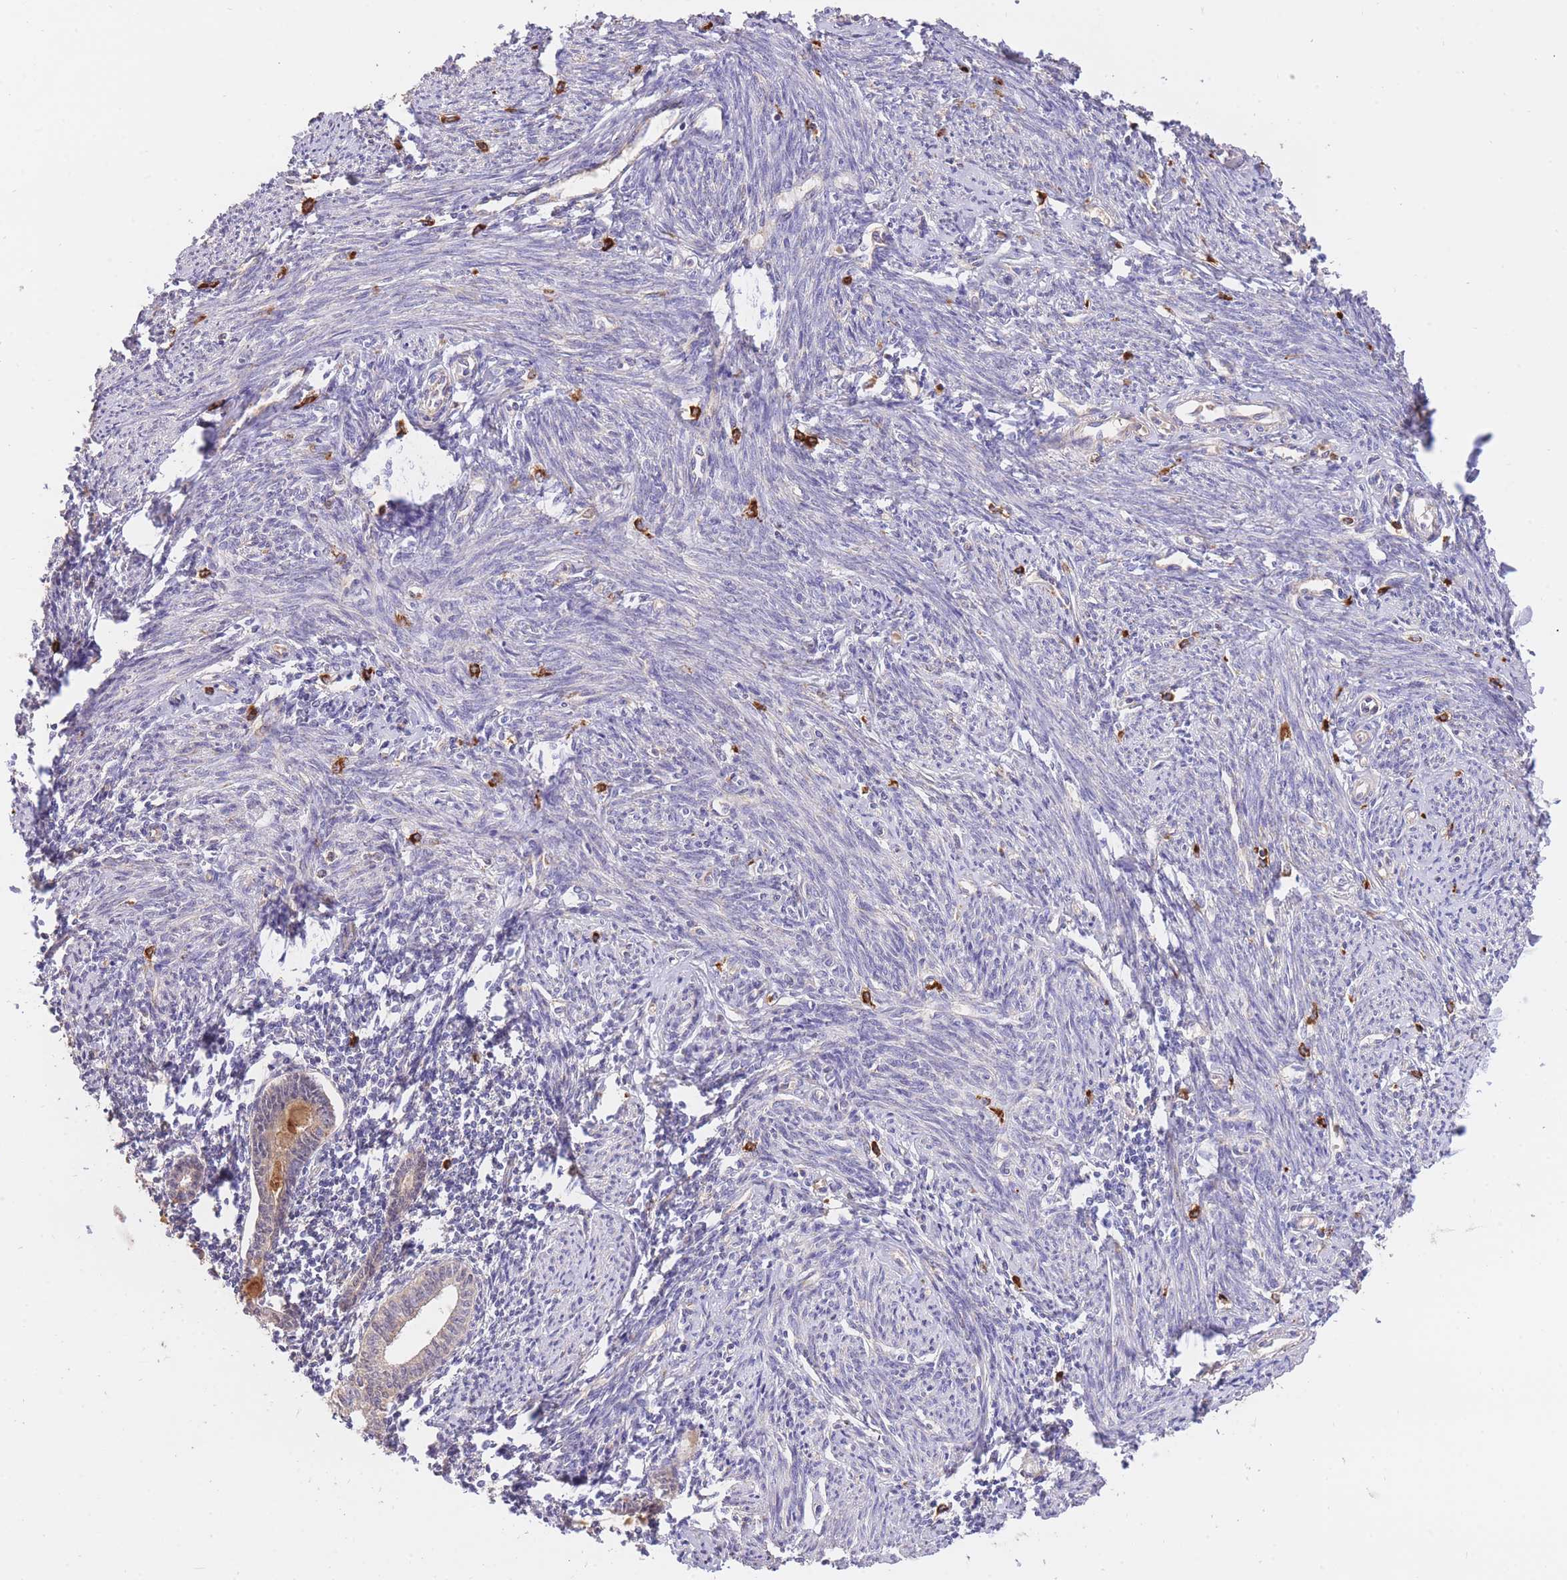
{"staining": {"intensity": "negative", "quantity": "none", "location": "none"}, "tissue": "endometrium", "cell_type": "Cells in endometrial stroma", "image_type": "normal", "snomed": [{"axis": "morphology", "description": "Normal tissue, NOS"}, {"axis": "topography", "description": "Endometrium"}], "caption": "The micrograph displays no staining of cells in endometrial stroma in normal endometrium.", "gene": "PREP", "patient": {"sex": "female", "age": 63}}